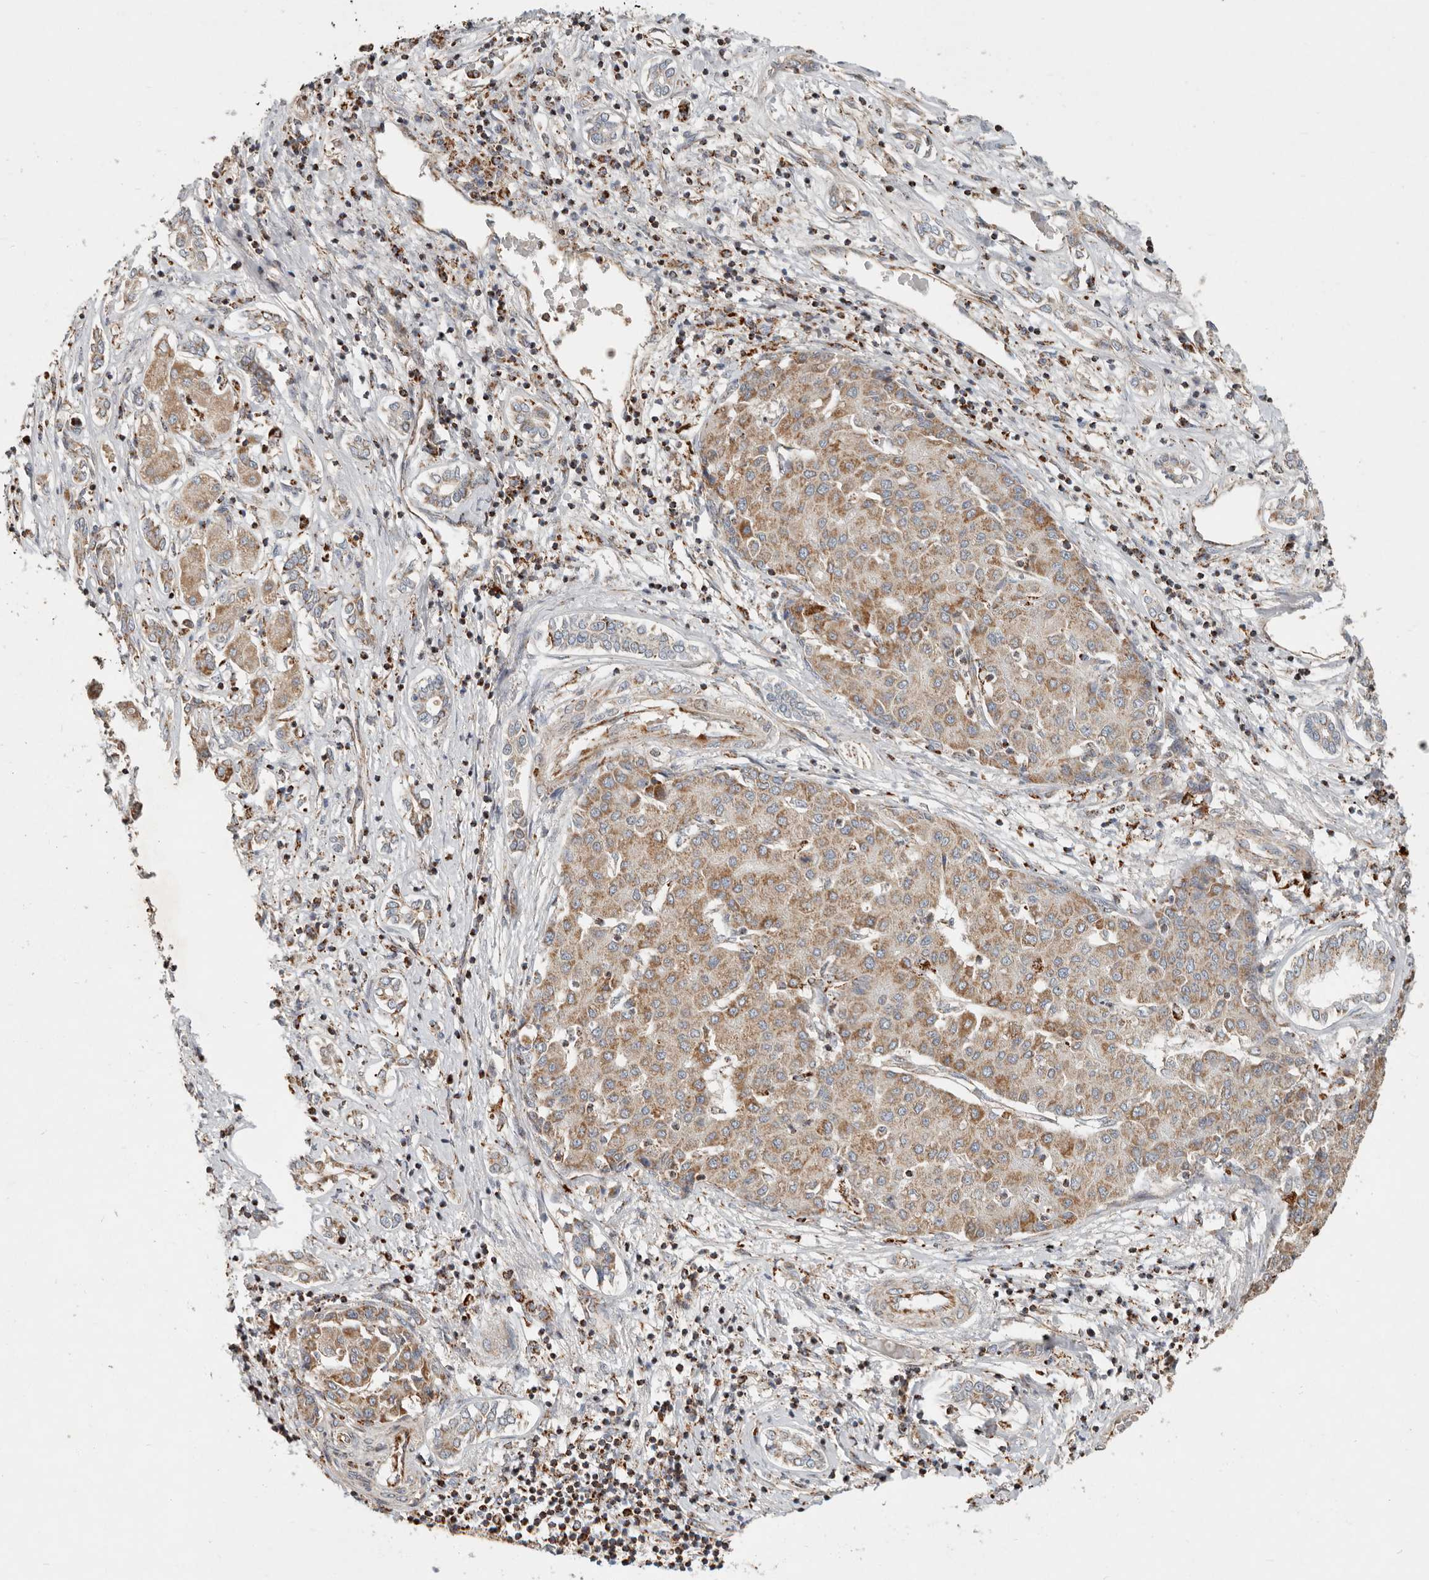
{"staining": {"intensity": "moderate", "quantity": ">75%", "location": "cytoplasmic/membranous"}, "tissue": "liver cancer", "cell_type": "Tumor cells", "image_type": "cancer", "snomed": [{"axis": "morphology", "description": "Carcinoma, Hepatocellular, NOS"}, {"axis": "topography", "description": "Liver"}], "caption": "Liver cancer stained for a protein (brown) demonstrates moderate cytoplasmic/membranous positive expression in approximately >75% of tumor cells.", "gene": "ARHGEF10L", "patient": {"sex": "male", "age": 65}}